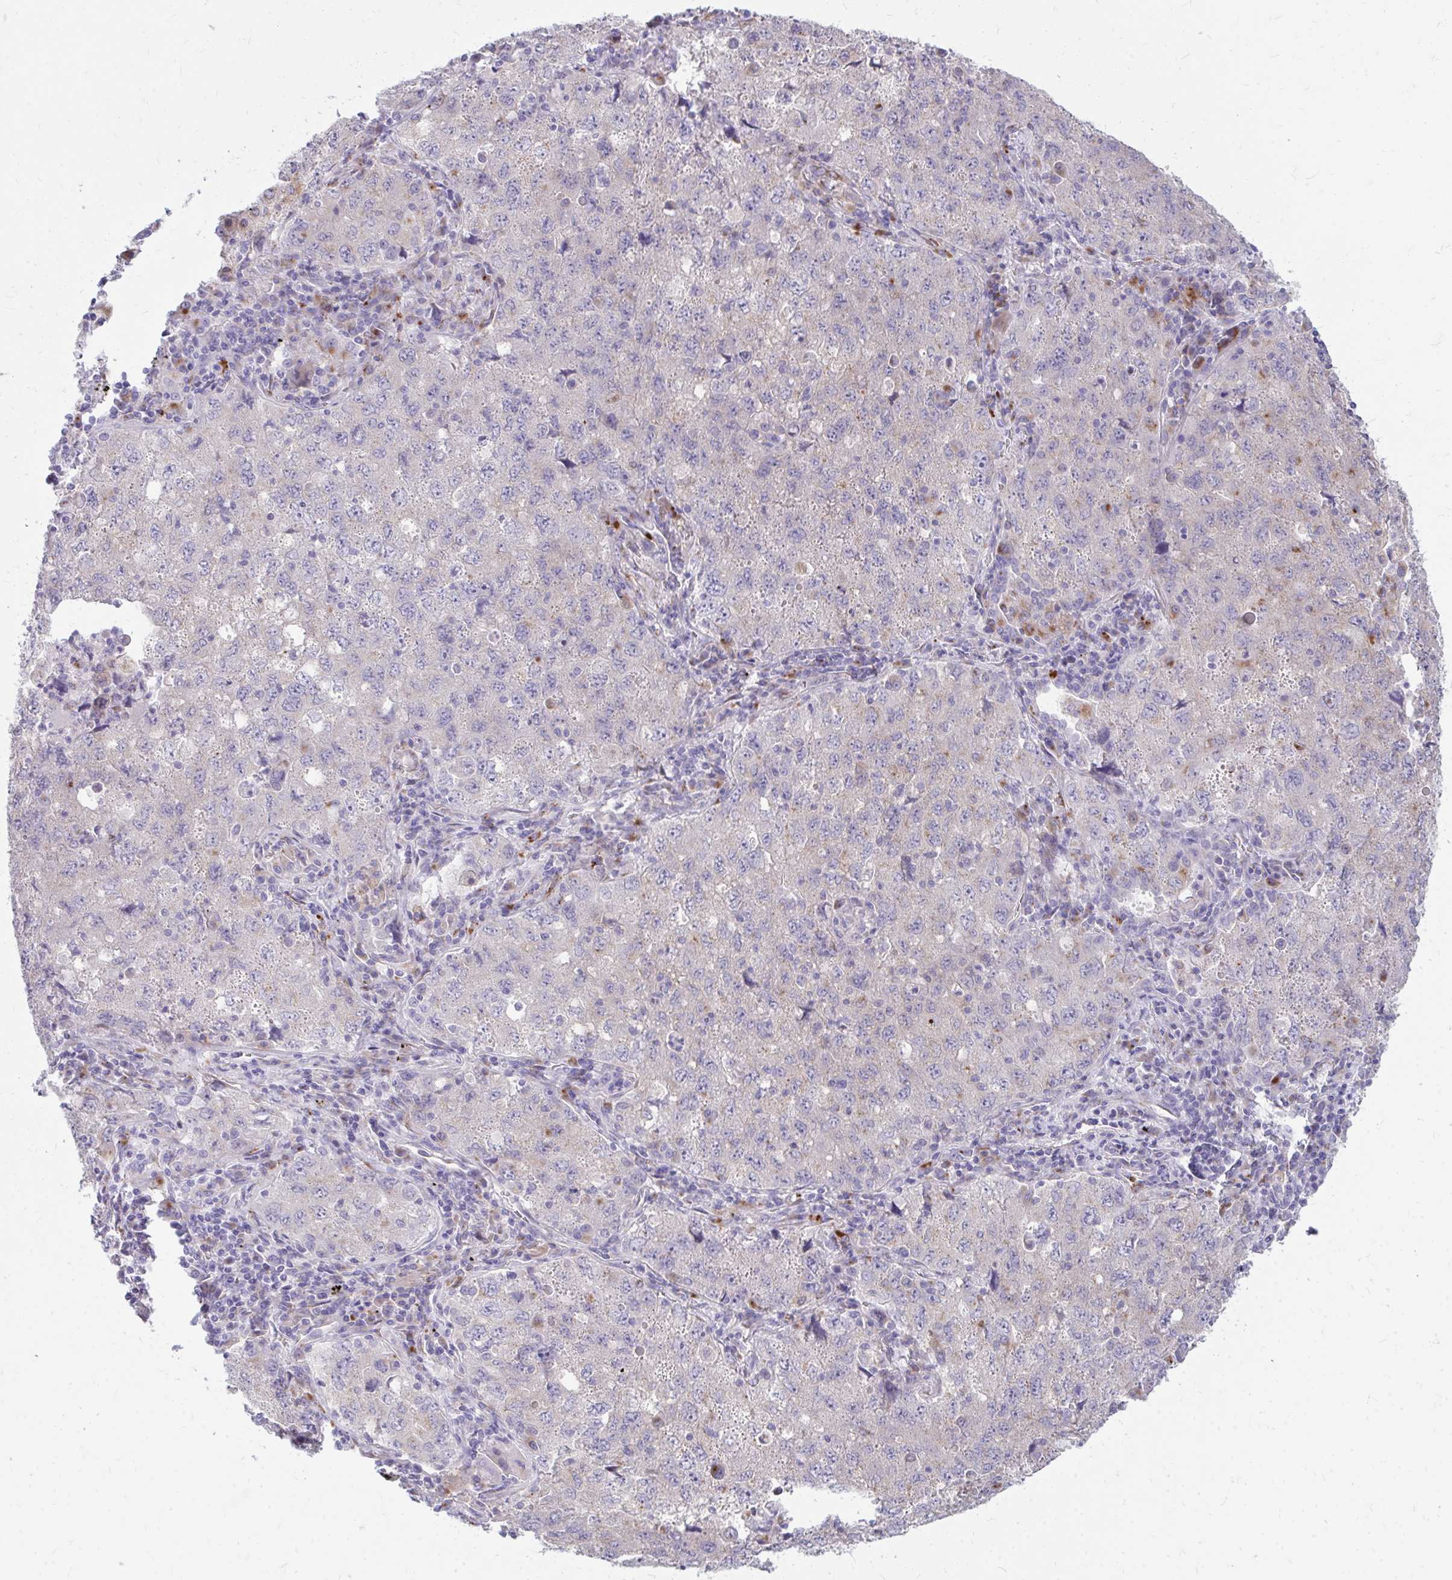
{"staining": {"intensity": "negative", "quantity": "none", "location": "none"}, "tissue": "lung cancer", "cell_type": "Tumor cells", "image_type": "cancer", "snomed": [{"axis": "morphology", "description": "Adenocarcinoma, NOS"}, {"axis": "topography", "description": "Lung"}], "caption": "Tumor cells show no significant protein expression in lung cancer.", "gene": "RAB6B", "patient": {"sex": "female", "age": 57}}